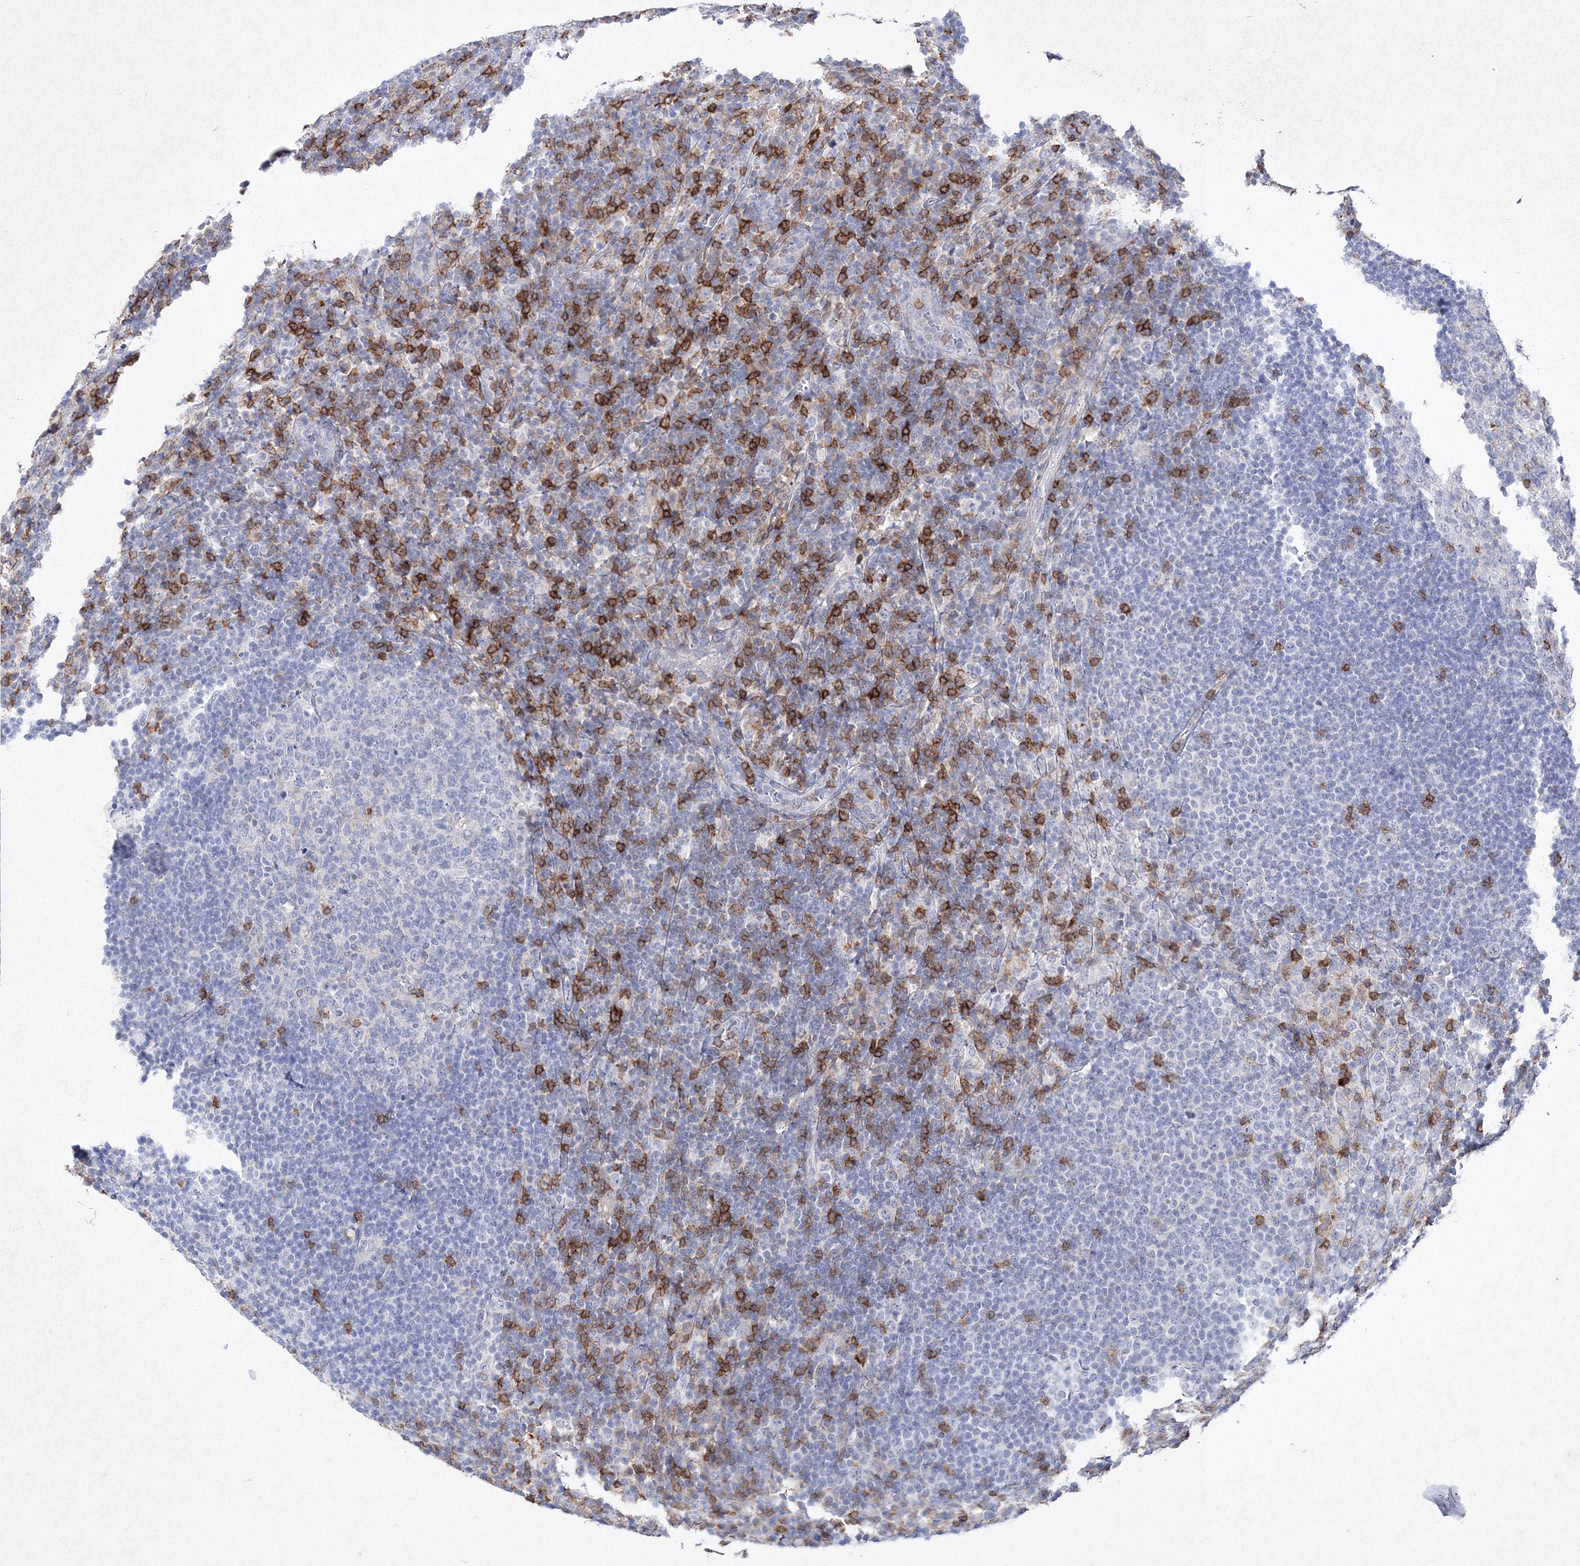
{"staining": {"intensity": "moderate", "quantity": "<25%", "location": "cytoplasmic/membranous"}, "tissue": "lymph node", "cell_type": "Germinal center cells", "image_type": "normal", "snomed": [{"axis": "morphology", "description": "Normal tissue, NOS"}, {"axis": "topography", "description": "Lymph node"}], "caption": "Lymph node stained with DAB IHC demonstrates low levels of moderate cytoplasmic/membranous staining in approximately <25% of germinal center cells. The staining was performed using DAB (3,3'-diaminobenzidine) to visualize the protein expression in brown, while the nuclei were stained in blue with hematoxylin (Magnification: 20x).", "gene": "HCST", "patient": {"sex": "female", "age": 53}}